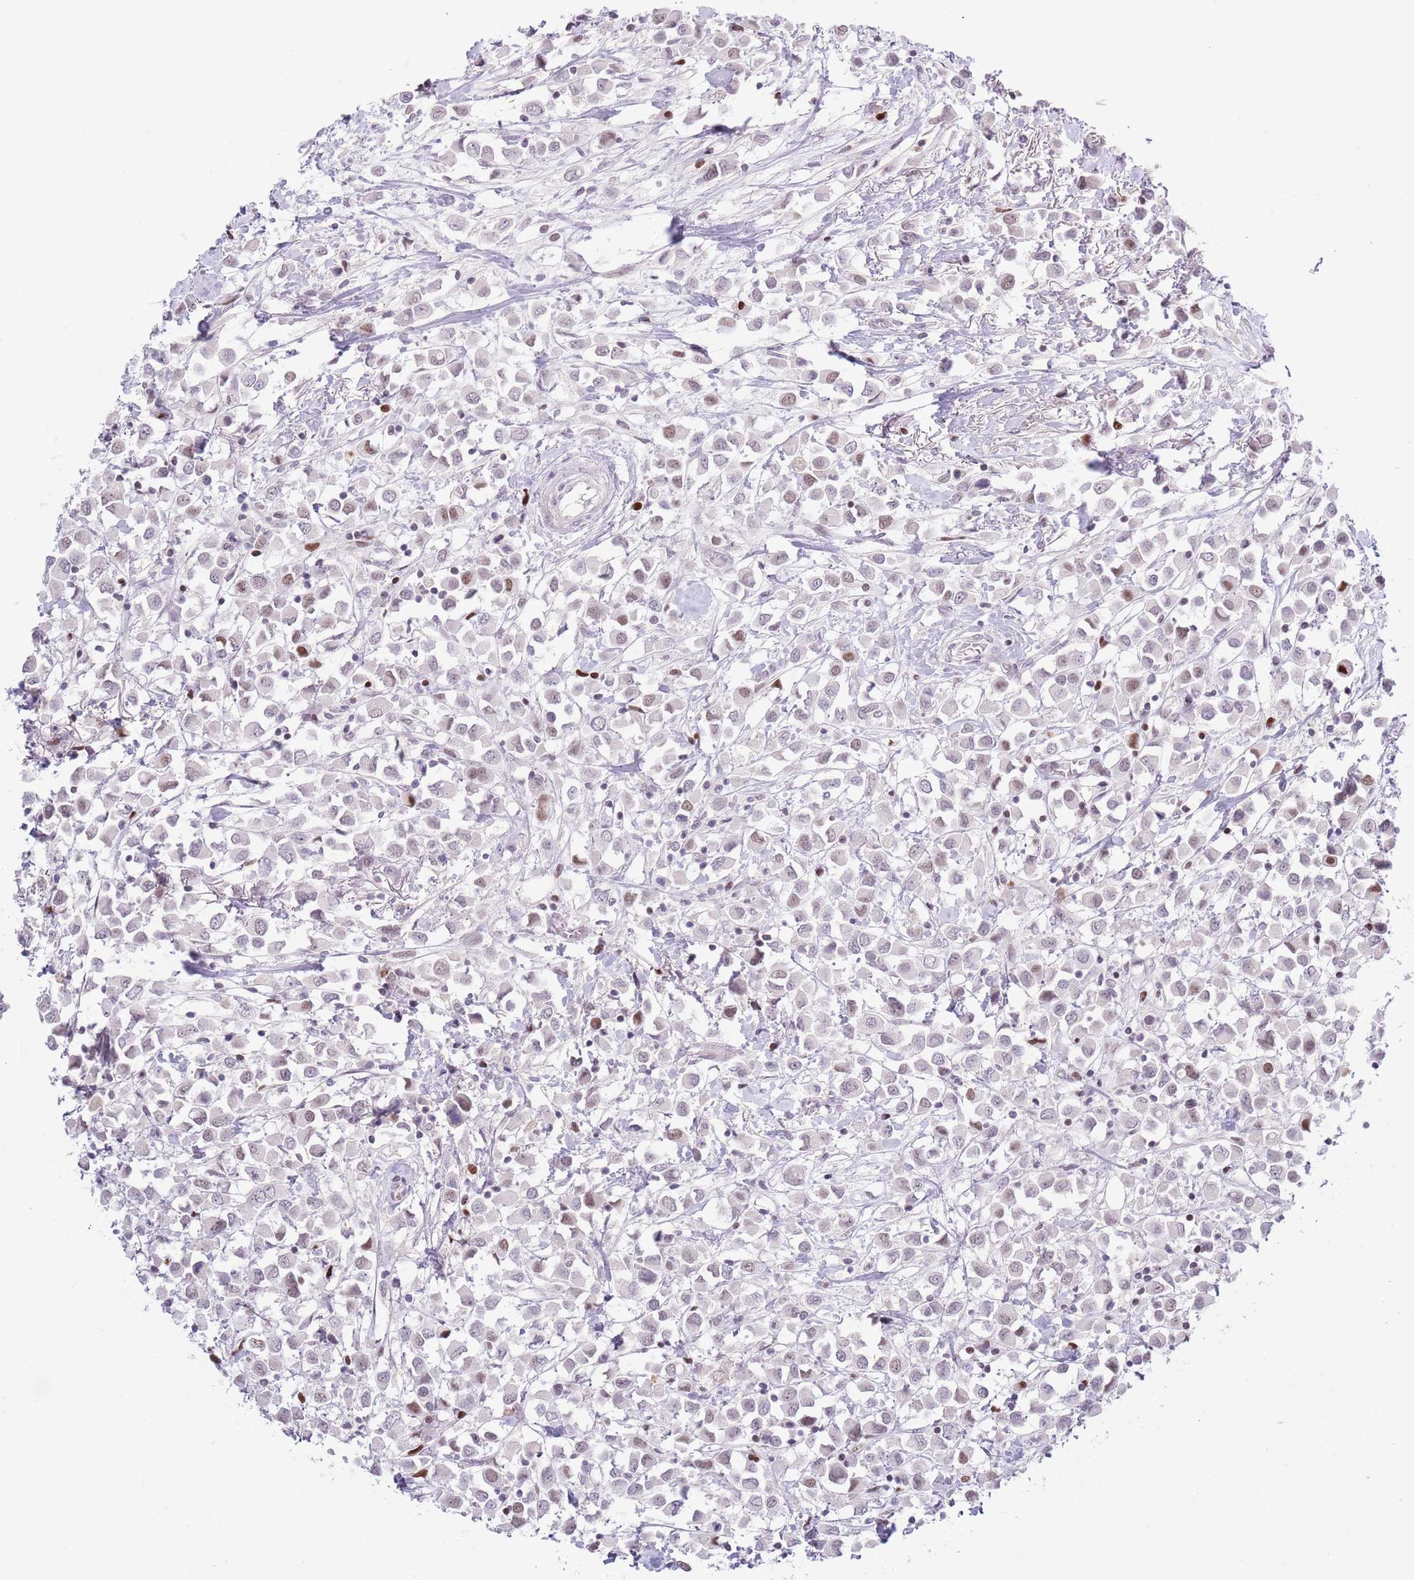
{"staining": {"intensity": "moderate", "quantity": "<25%", "location": "nuclear"}, "tissue": "breast cancer", "cell_type": "Tumor cells", "image_type": "cancer", "snomed": [{"axis": "morphology", "description": "Duct carcinoma"}, {"axis": "topography", "description": "Breast"}], "caption": "This photomicrograph displays immunohistochemistry staining of human breast cancer, with low moderate nuclear positivity in about <25% of tumor cells.", "gene": "MFSD10", "patient": {"sex": "female", "age": 61}}